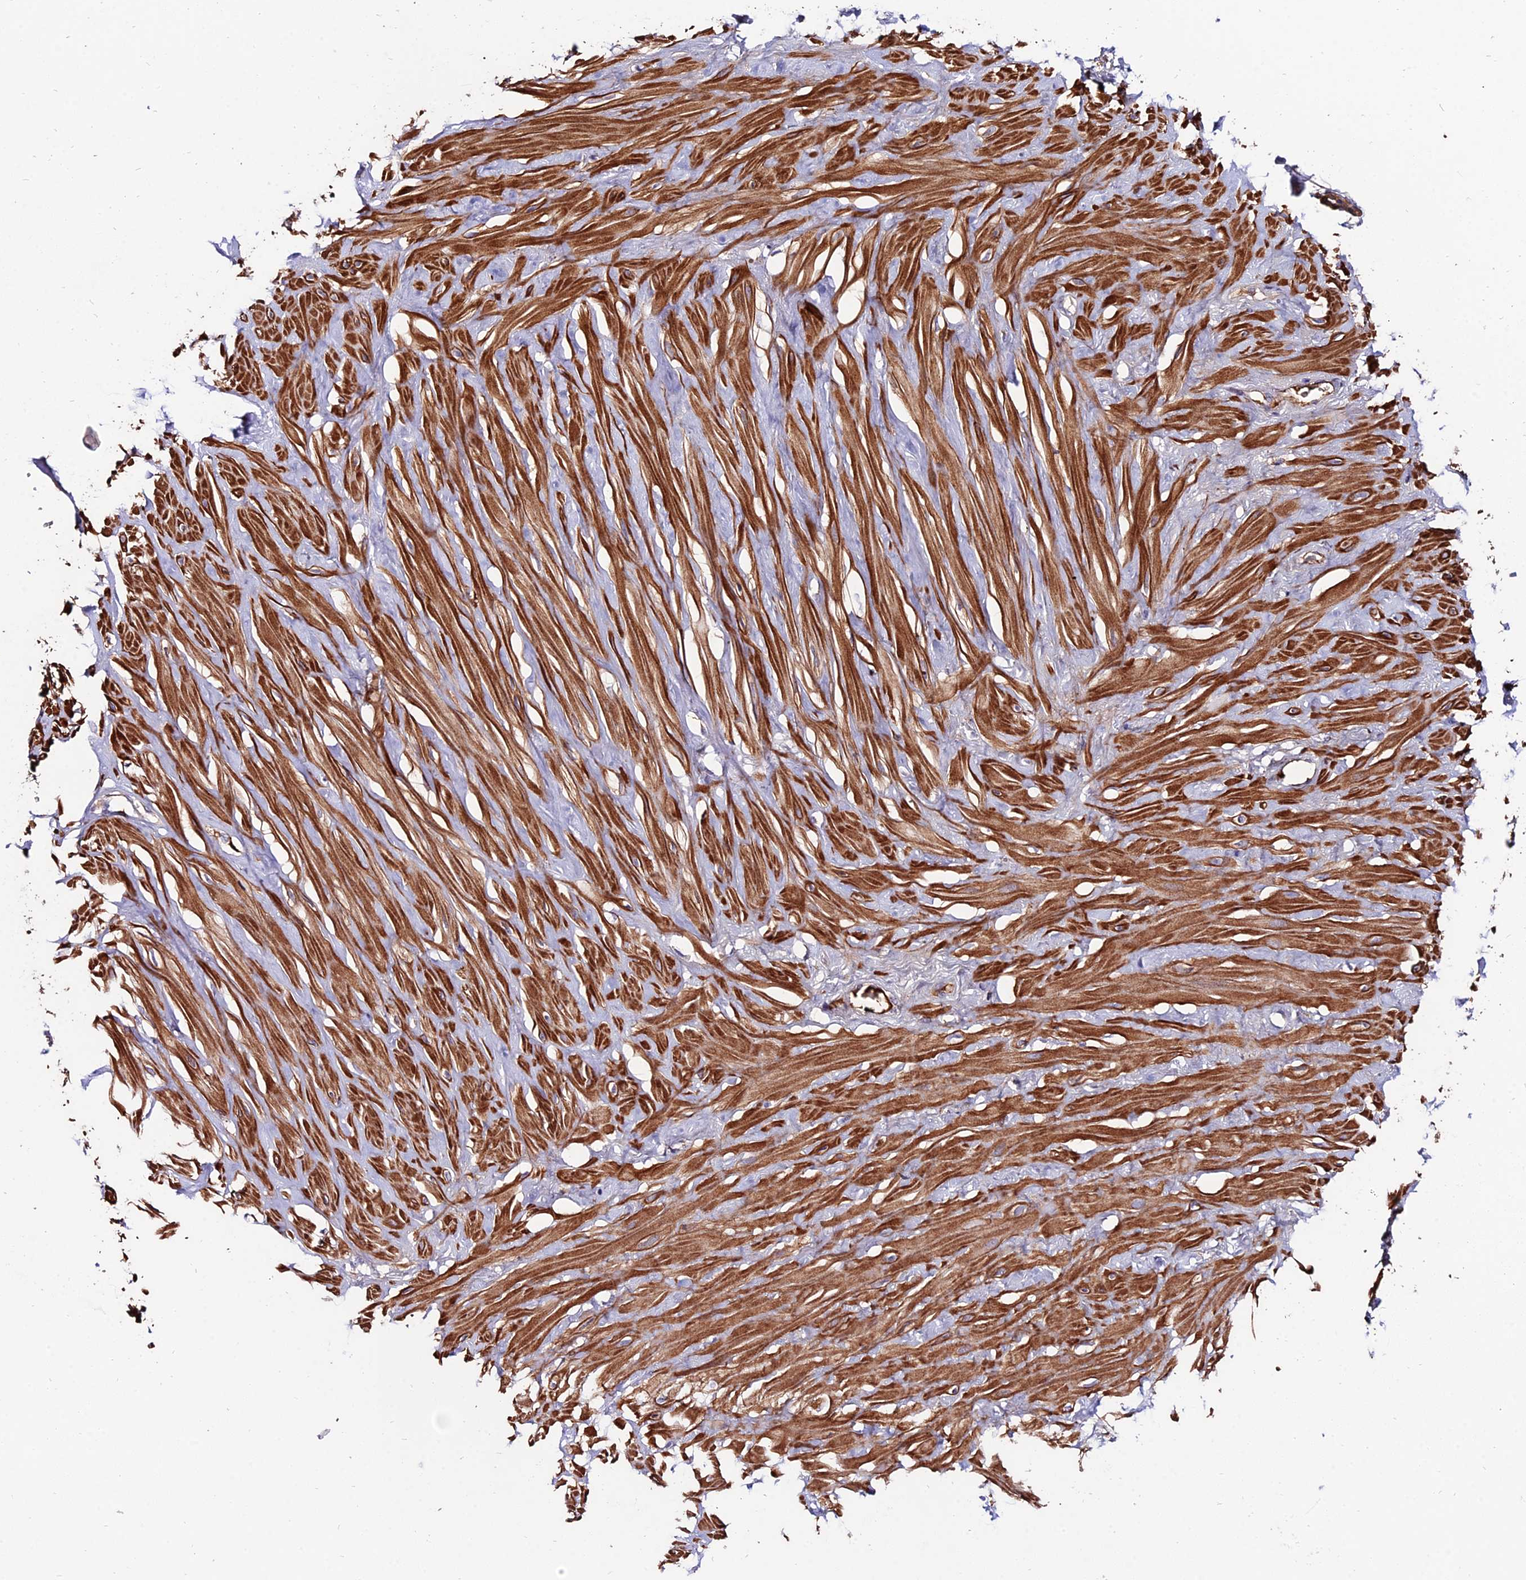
{"staining": {"intensity": "moderate", "quantity": ">75%", "location": "cytoplasmic/membranous"}, "tissue": "adipose tissue", "cell_type": "Adipocytes", "image_type": "normal", "snomed": [{"axis": "morphology", "description": "Normal tissue, NOS"}, {"axis": "topography", "description": "Soft tissue"}, {"axis": "topography", "description": "Adipose tissue"}, {"axis": "topography", "description": "Vascular tissue"}, {"axis": "topography", "description": "Peripheral nerve tissue"}], "caption": "High-magnification brightfield microscopy of unremarkable adipose tissue stained with DAB (3,3'-diaminobenzidine) (brown) and counterstained with hematoxylin (blue). adipocytes exhibit moderate cytoplasmic/membranous staining is seen in about>75% of cells. The staining was performed using DAB, with brown indicating positive protein expression. Nuclei are stained blue with hematoxylin.", "gene": "PYM1", "patient": {"sex": "male", "age": 46}}